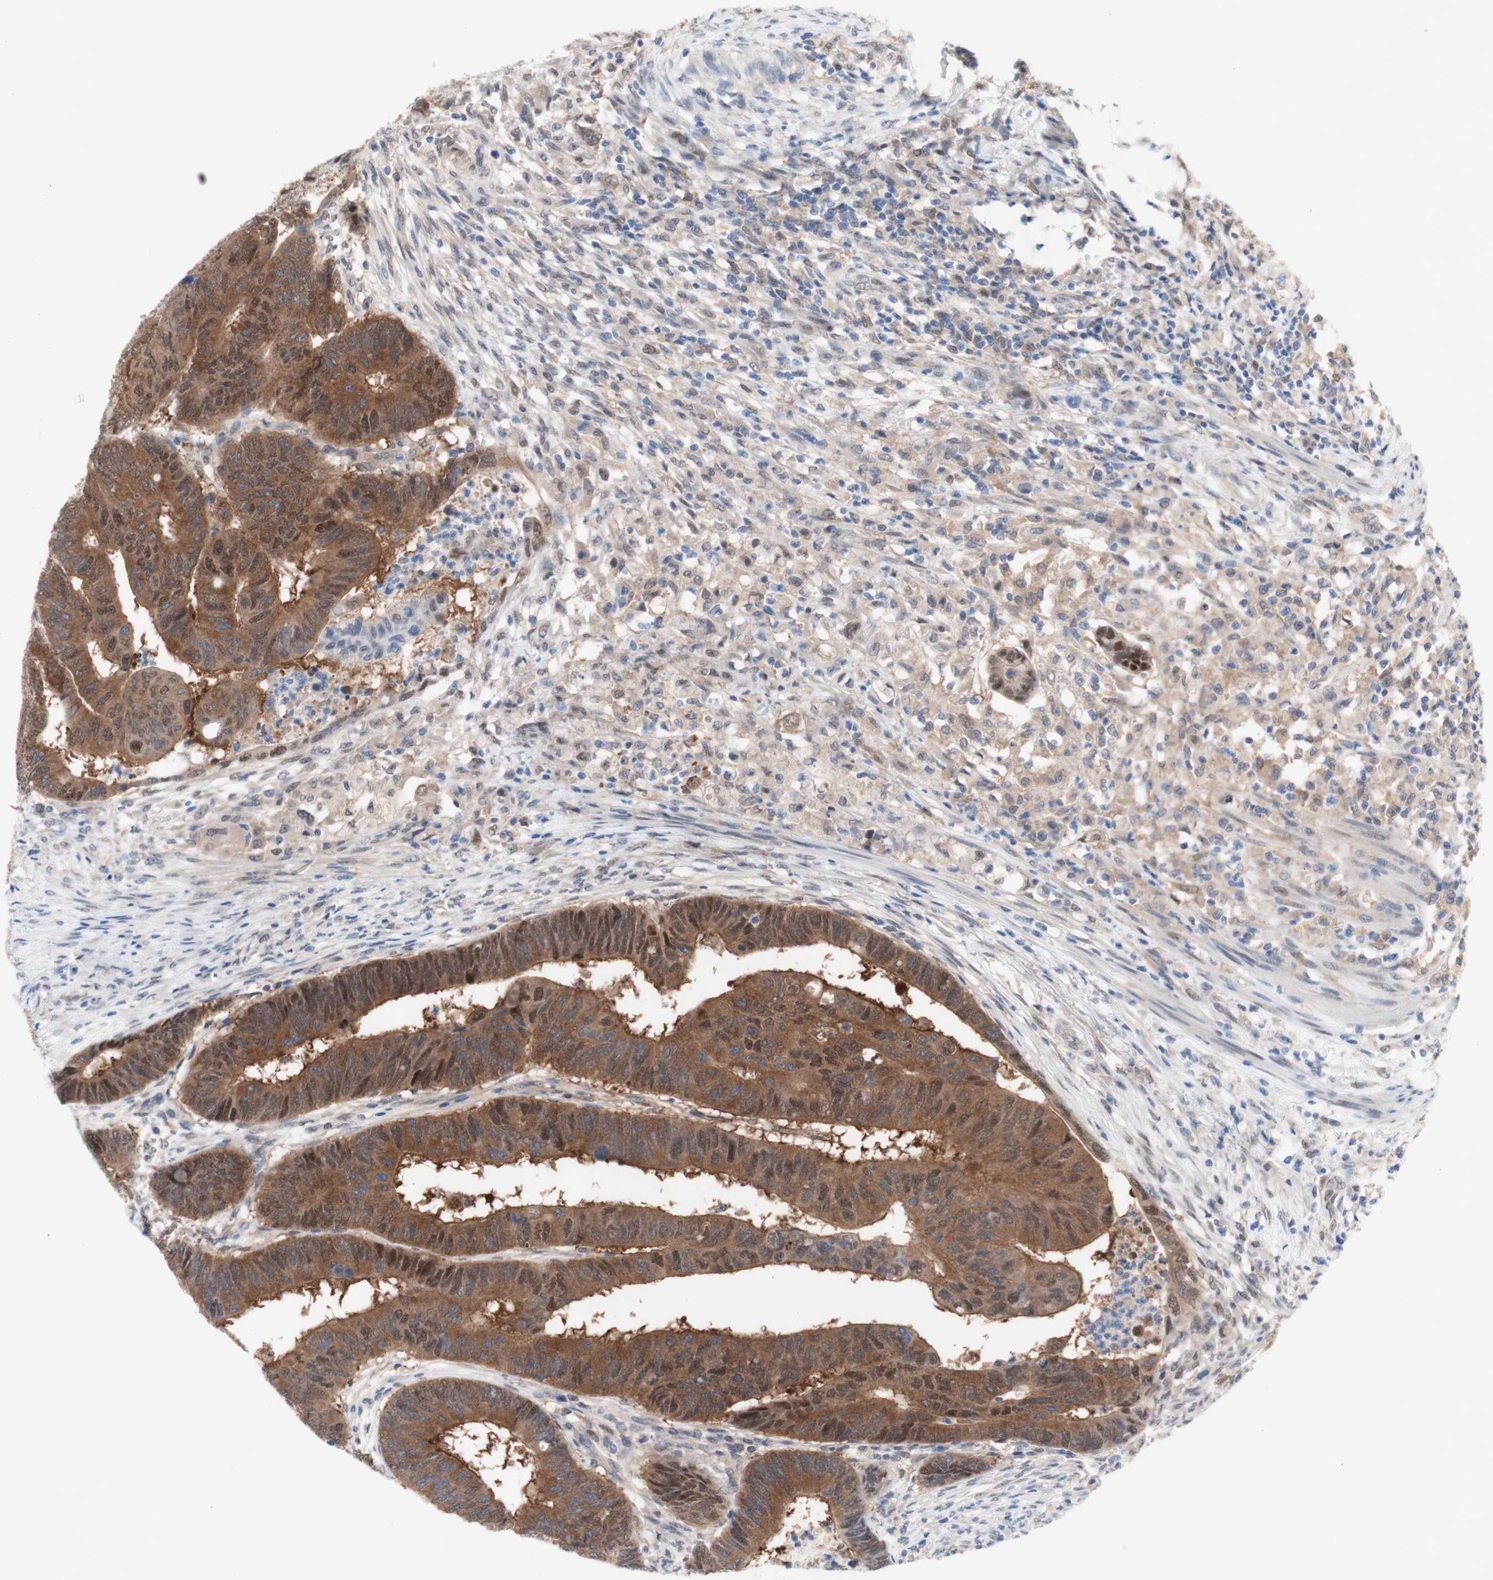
{"staining": {"intensity": "strong", "quantity": ">75%", "location": "cytoplasmic/membranous,nuclear"}, "tissue": "colorectal cancer", "cell_type": "Tumor cells", "image_type": "cancer", "snomed": [{"axis": "morphology", "description": "Normal tissue, NOS"}, {"axis": "morphology", "description": "Adenocarcinoma, NOS"}, {"axis": "topography", "description": "Rectum"}, {"axis": "topography", "description": "Peripheral nerve tissue"}], "caption": "Immunohistochemistry staining of colorectal cancer (adenocarcinoma), which displays high levels of strong cytoplasmic/membranous and nuclear staining in about >75% of tumor cells indicating strong cytoplasmic/membranous and nuclear protein staining. The staining was performed using DAB (3,3'-diaminobenzidine) (brown) for protein detection and nuclei were counterstained in hematoxylin (blue).", "gene": "PRMT5", "patient": {"sex": "male", "age": 92}}